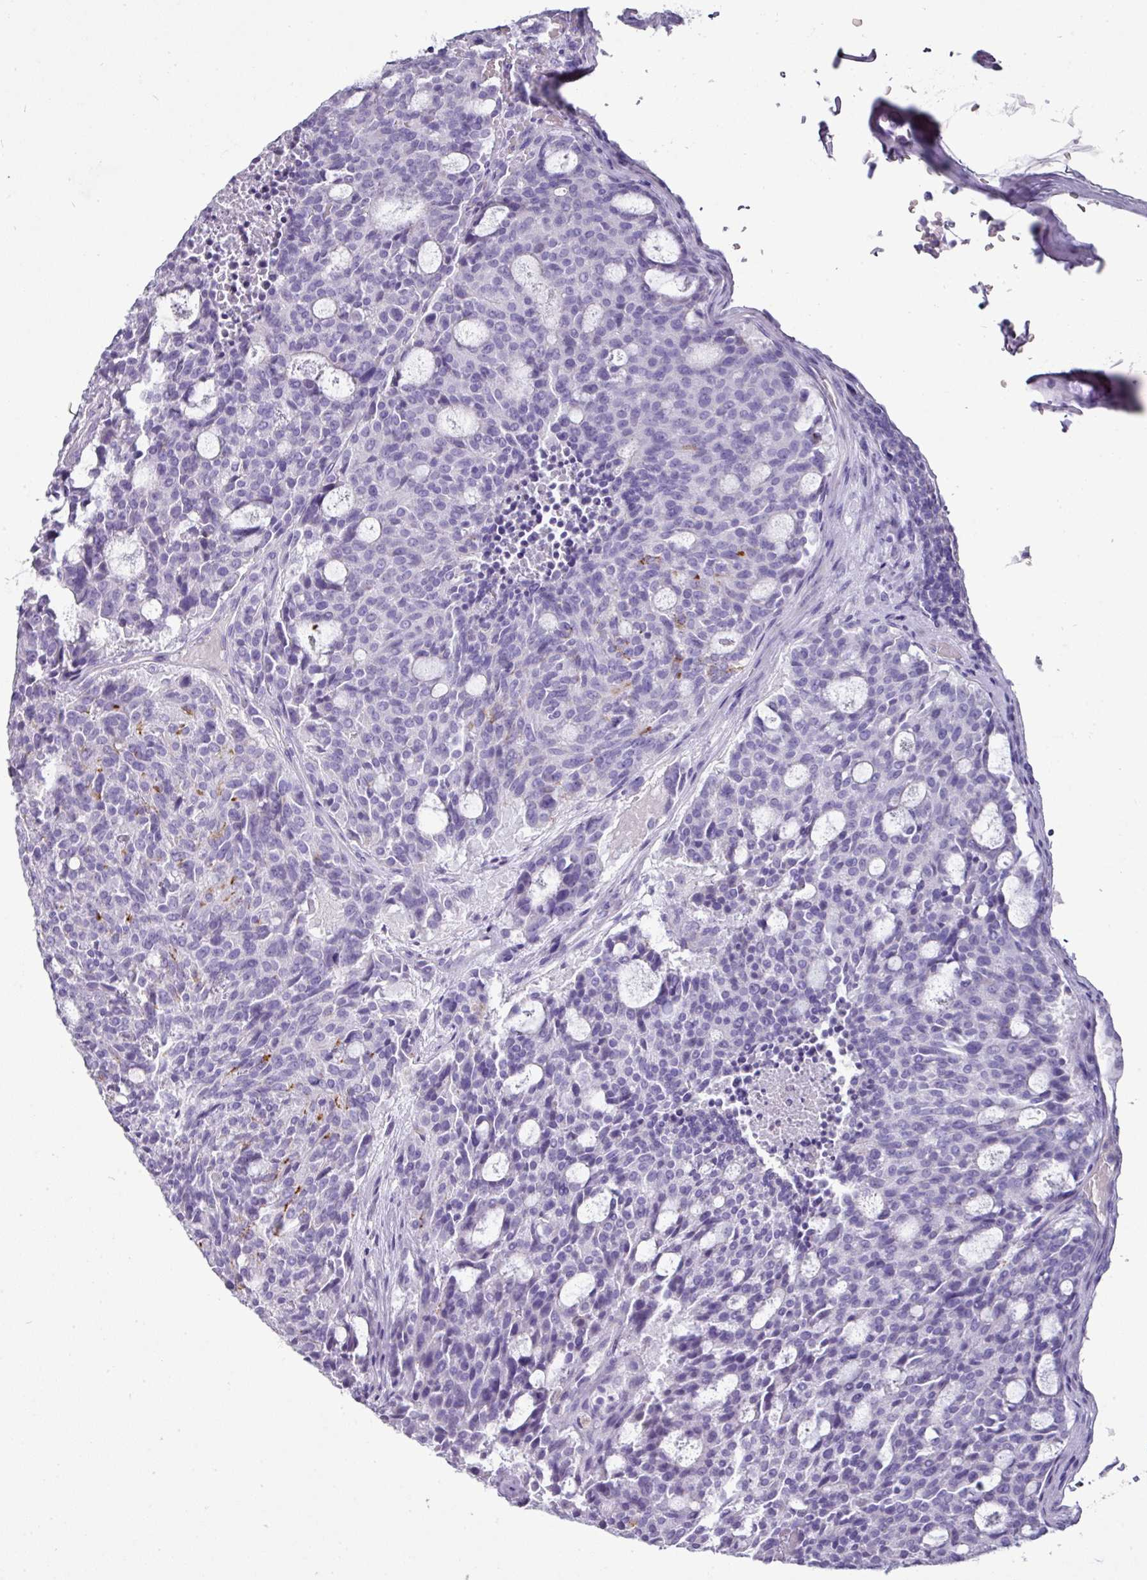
{"staining": {"intensity": "moderate", "quantity": "<25%", "location": "cytoplasmic/membranous"}, "tissue": "carcinoid", "cell_type": "Tumor cells", "image_type": "cancer", "snomed": [{"axis": "morphology", "description": "Carcinoid, malignant, NOS"}, {"axis": "topography", "description": "Pancreas"}], "caption": "Tumor cells reveal moderate cytoplasmic/membranous staining in approximately <25% of cells in carcinoid (malignant). (DAB = brown stain, brightfield microscopy at high magnification).", "gene": "GSTA3", "patient": {"sex": "female", "age": 54}}